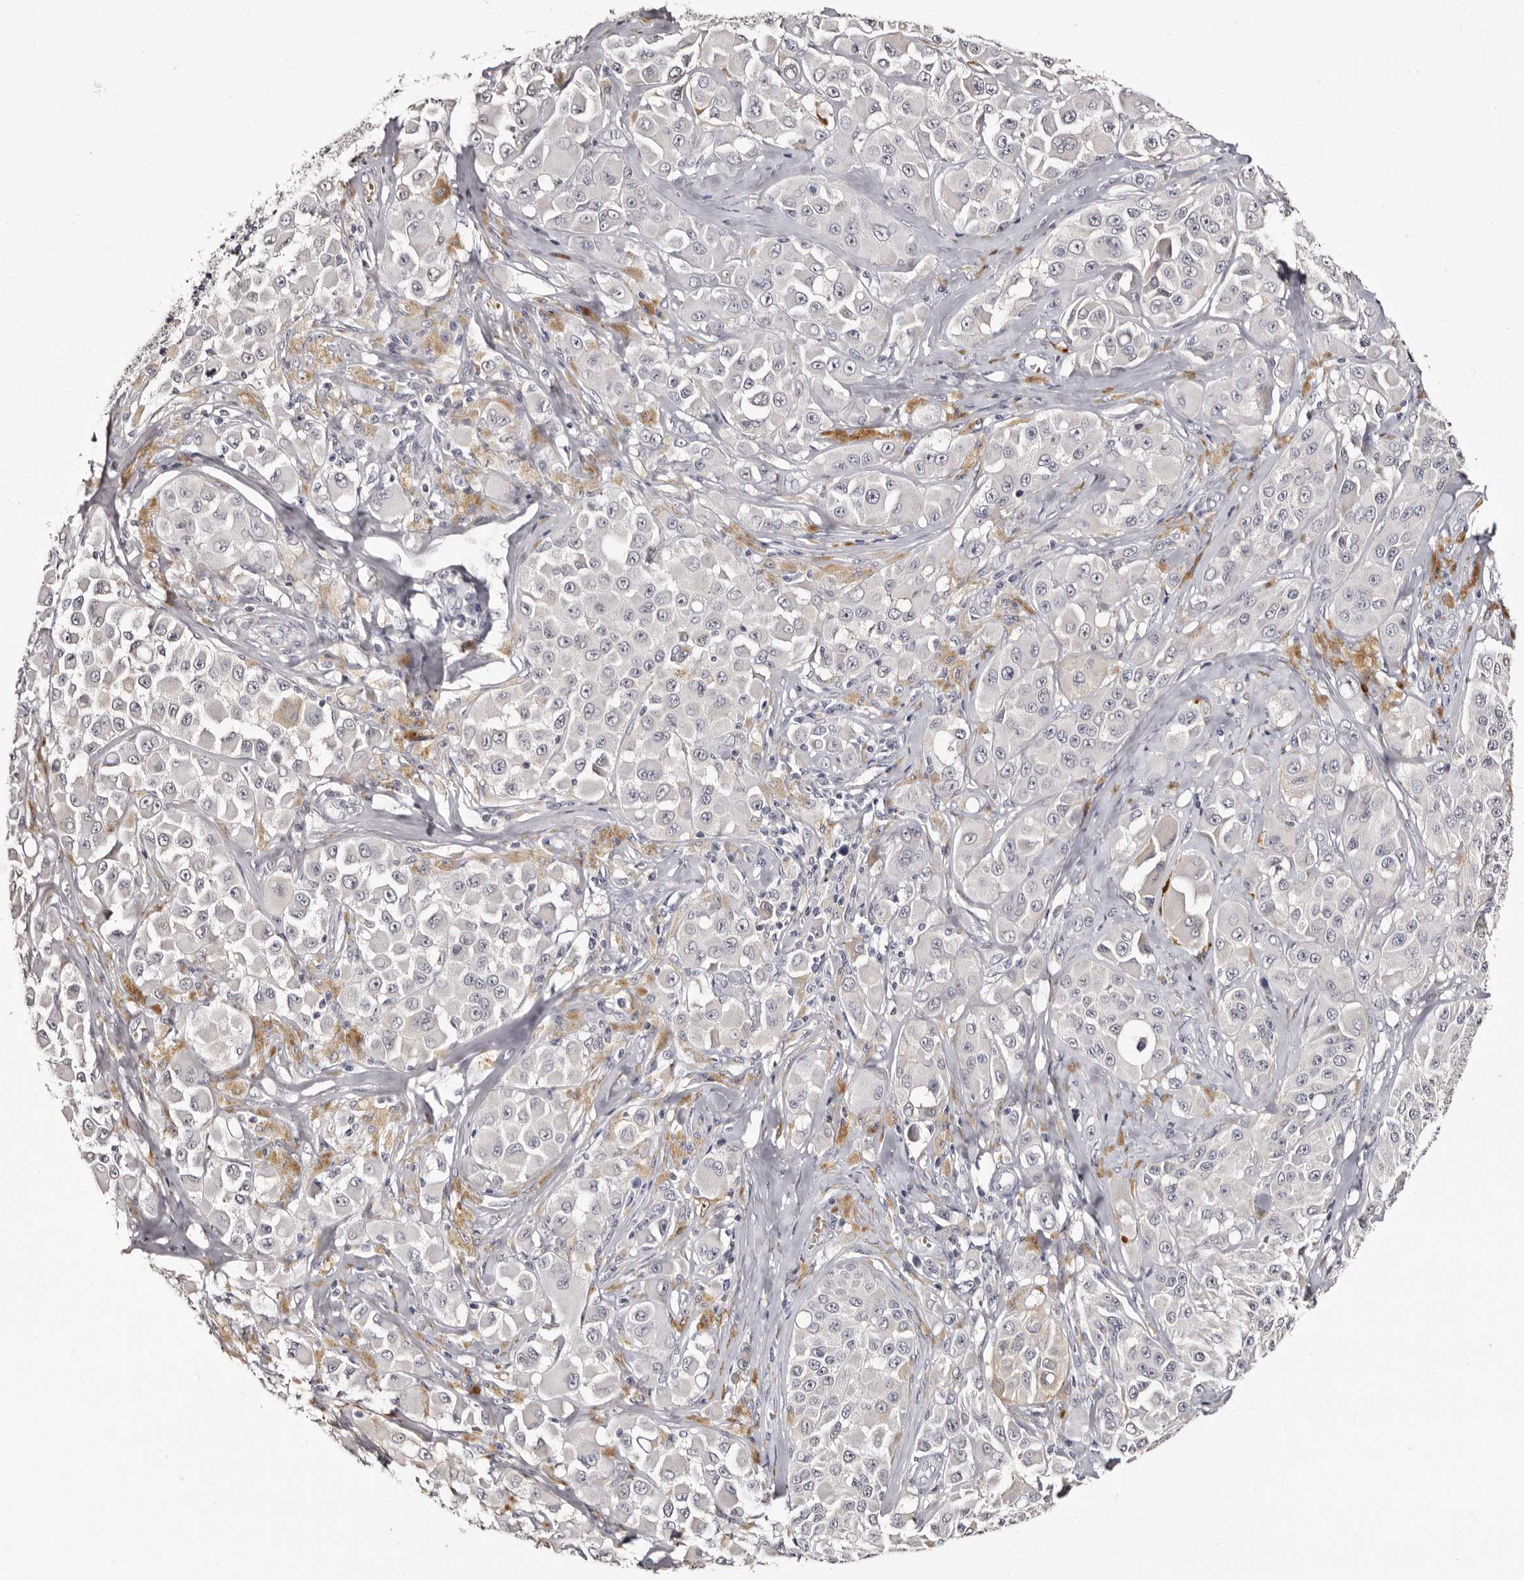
{"staining": {"intensity": "negative", "quantity": "none", "location": "none"}, "tissue": "melanoma", "cell_type": "Tumor cells", "image_type": "cancer", "snomed": [{"axis": "morphology", "description": "Malignant melanoma, NOS"}, {"axis": "topography", "description": "Skin"}], "caption": "Protein analysis of melanoma demonstrates no significant positivity in tumor cells. (Stains: DAB (3,3'-diaminobenzidine) IHC with hematoxylin counter stain, Microscopy: brightfield microscopy at high magnification).", "gene": "BPGM", "patient": {"sex": "male", "age": 84}}